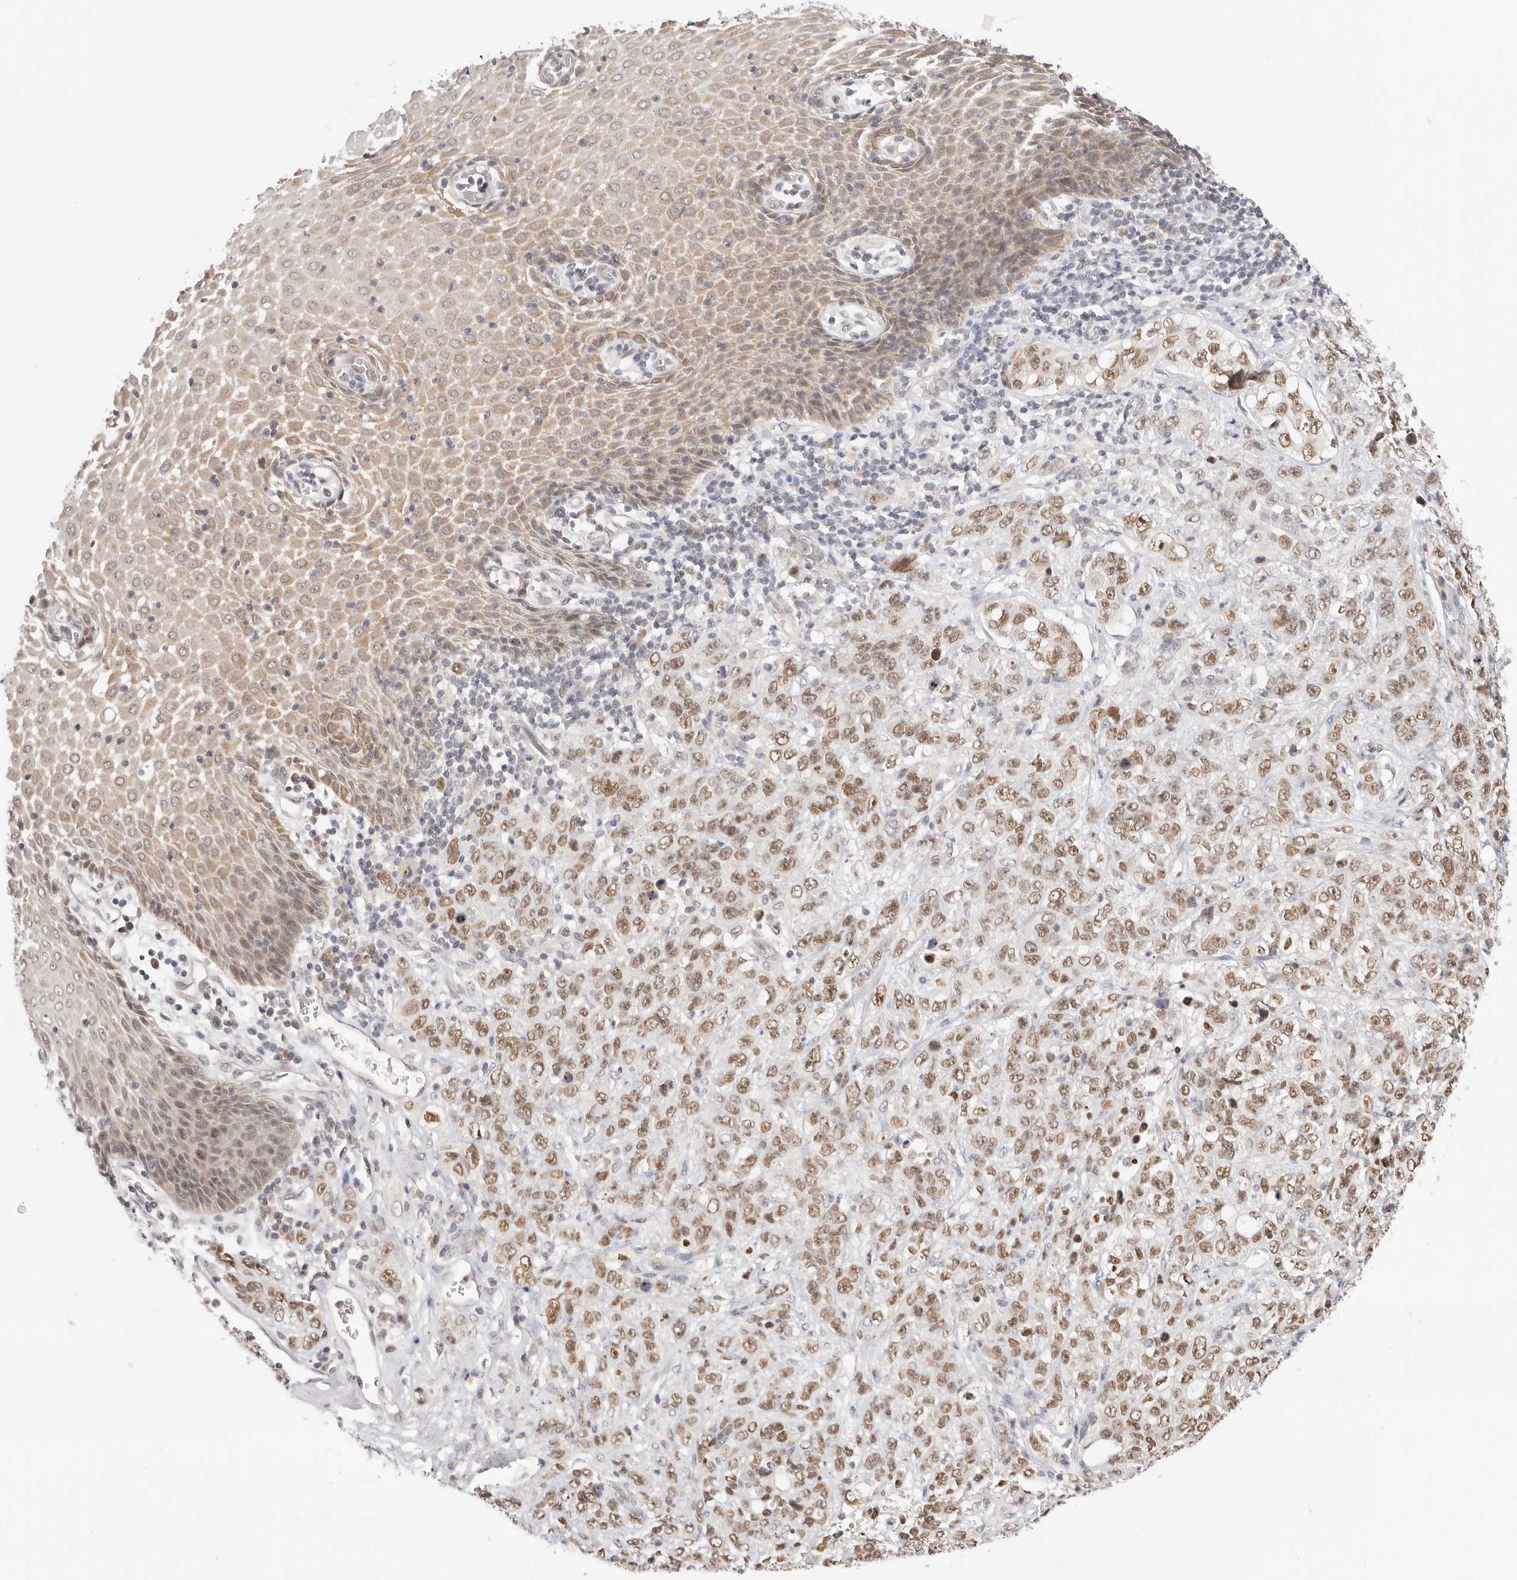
{"staining": {"intensity": "moderate", "quantity": ">75%", "location": "nuclear"}, "tissue": "stomach cancer", "cell_type": "Tumor cells", "image_type": "cancer", "snomed": [{"axis": "morphology", "description": "Adenocarcinoma, NOS"}, {"axis": "topography", "description": "Stomach"}], "caption": "High-magnification brightfield microscopy of stomach cancer stained with DAB (3,3'-diaminobenzidine) (brown) and counterstained with hematoxylin (blue). tumor cells exhibit moderate nuclear positivity is identified in about>75% of cells.", "gene": "RFC3", "patient": {"sex": "male", "age": 48}}